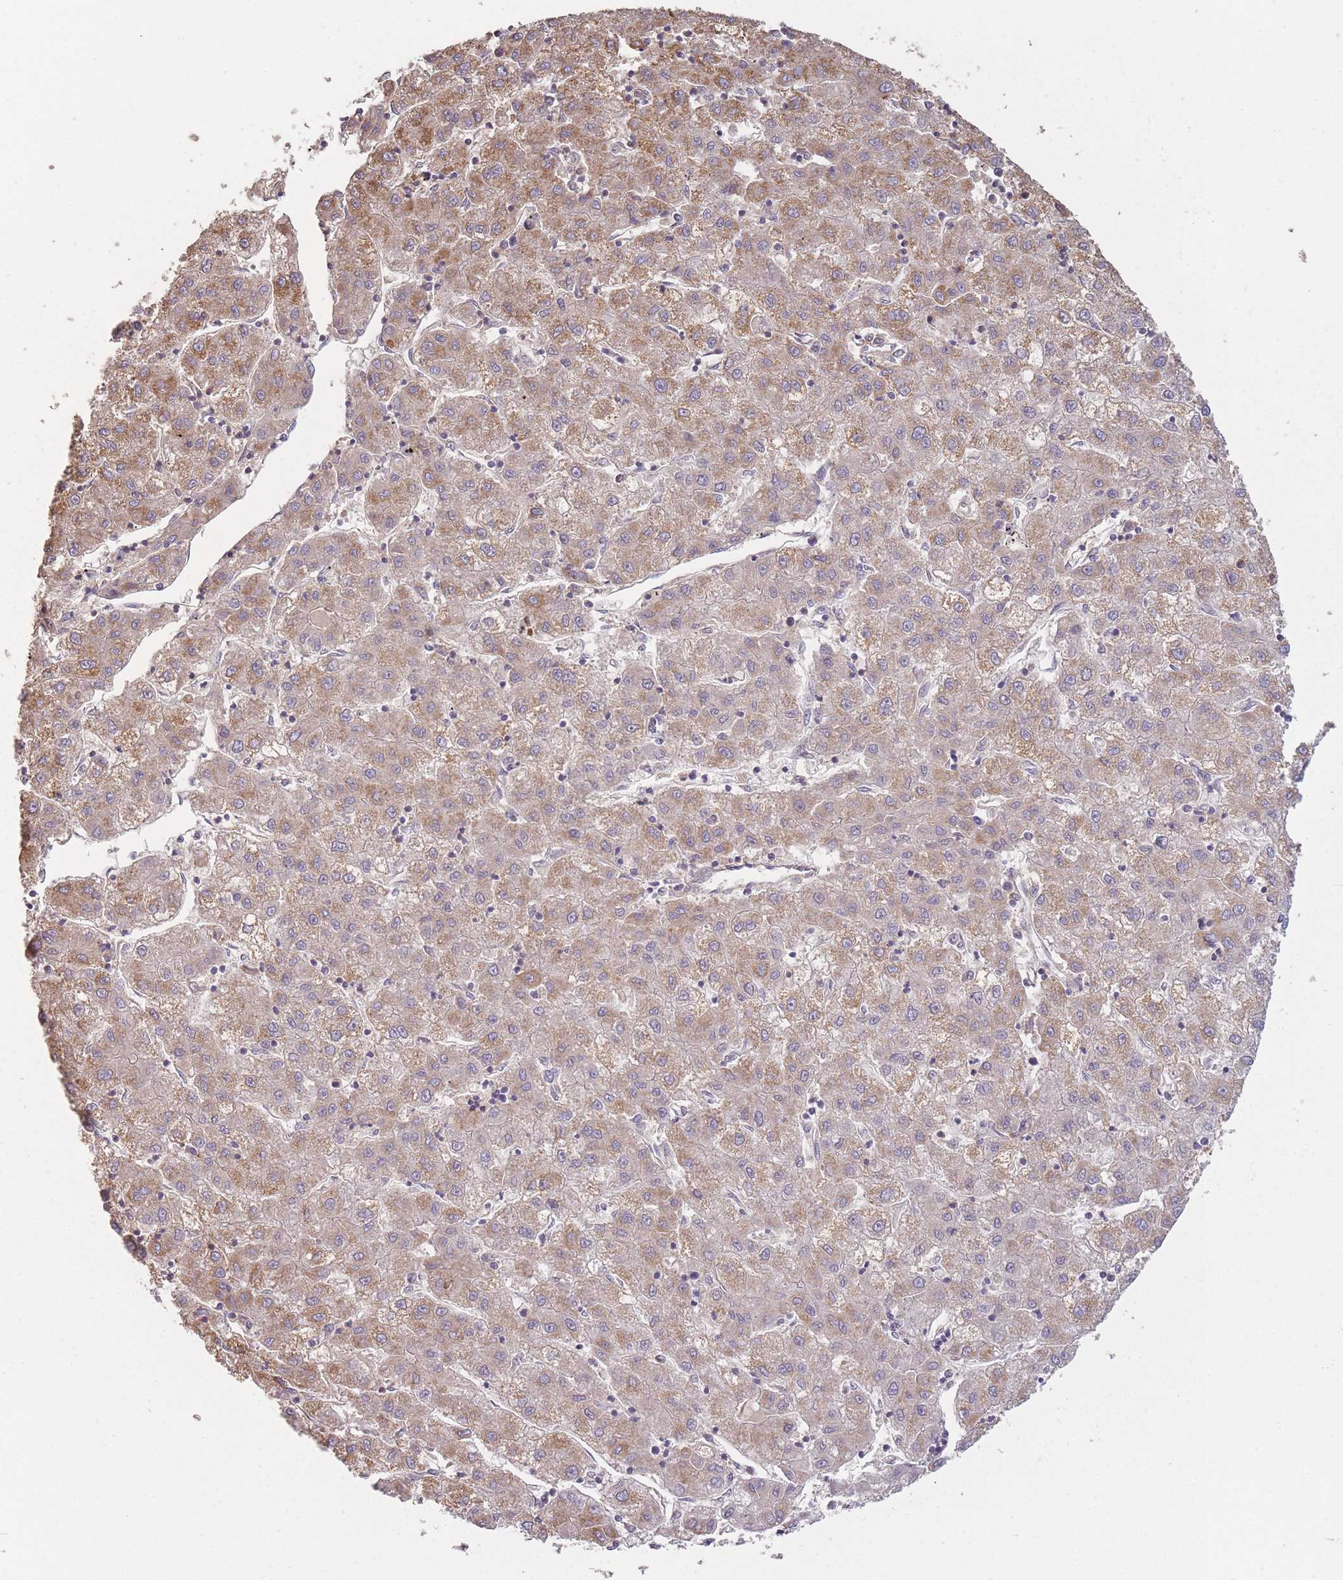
{"staining": {"intensity": "moderate", "quantity": ">75%", "location": "cytoplasmic/membranous"}, "tissue": "liver cancer", "cell_type": "Tumor cells", "image_type": "cancer", "snomed": [{"axis": "morphology", "description": "Carcinoma, Hepatocellular, NOS"}, {"axis": "topography", "description": "Liver"}], "caption": "Immunohistochemical staining of human hepatocellular carcinoma (liver) exhibits medium levels of moderate cytoplasmic/membranous positivity in about >75% of tumor cells. (DAB (3,3'-diaminobenzidine) = brown stain, brightfield microscopy at high magnification).", "gene": "PRAM1", "patient": {"sex": "male", "age": 72}}